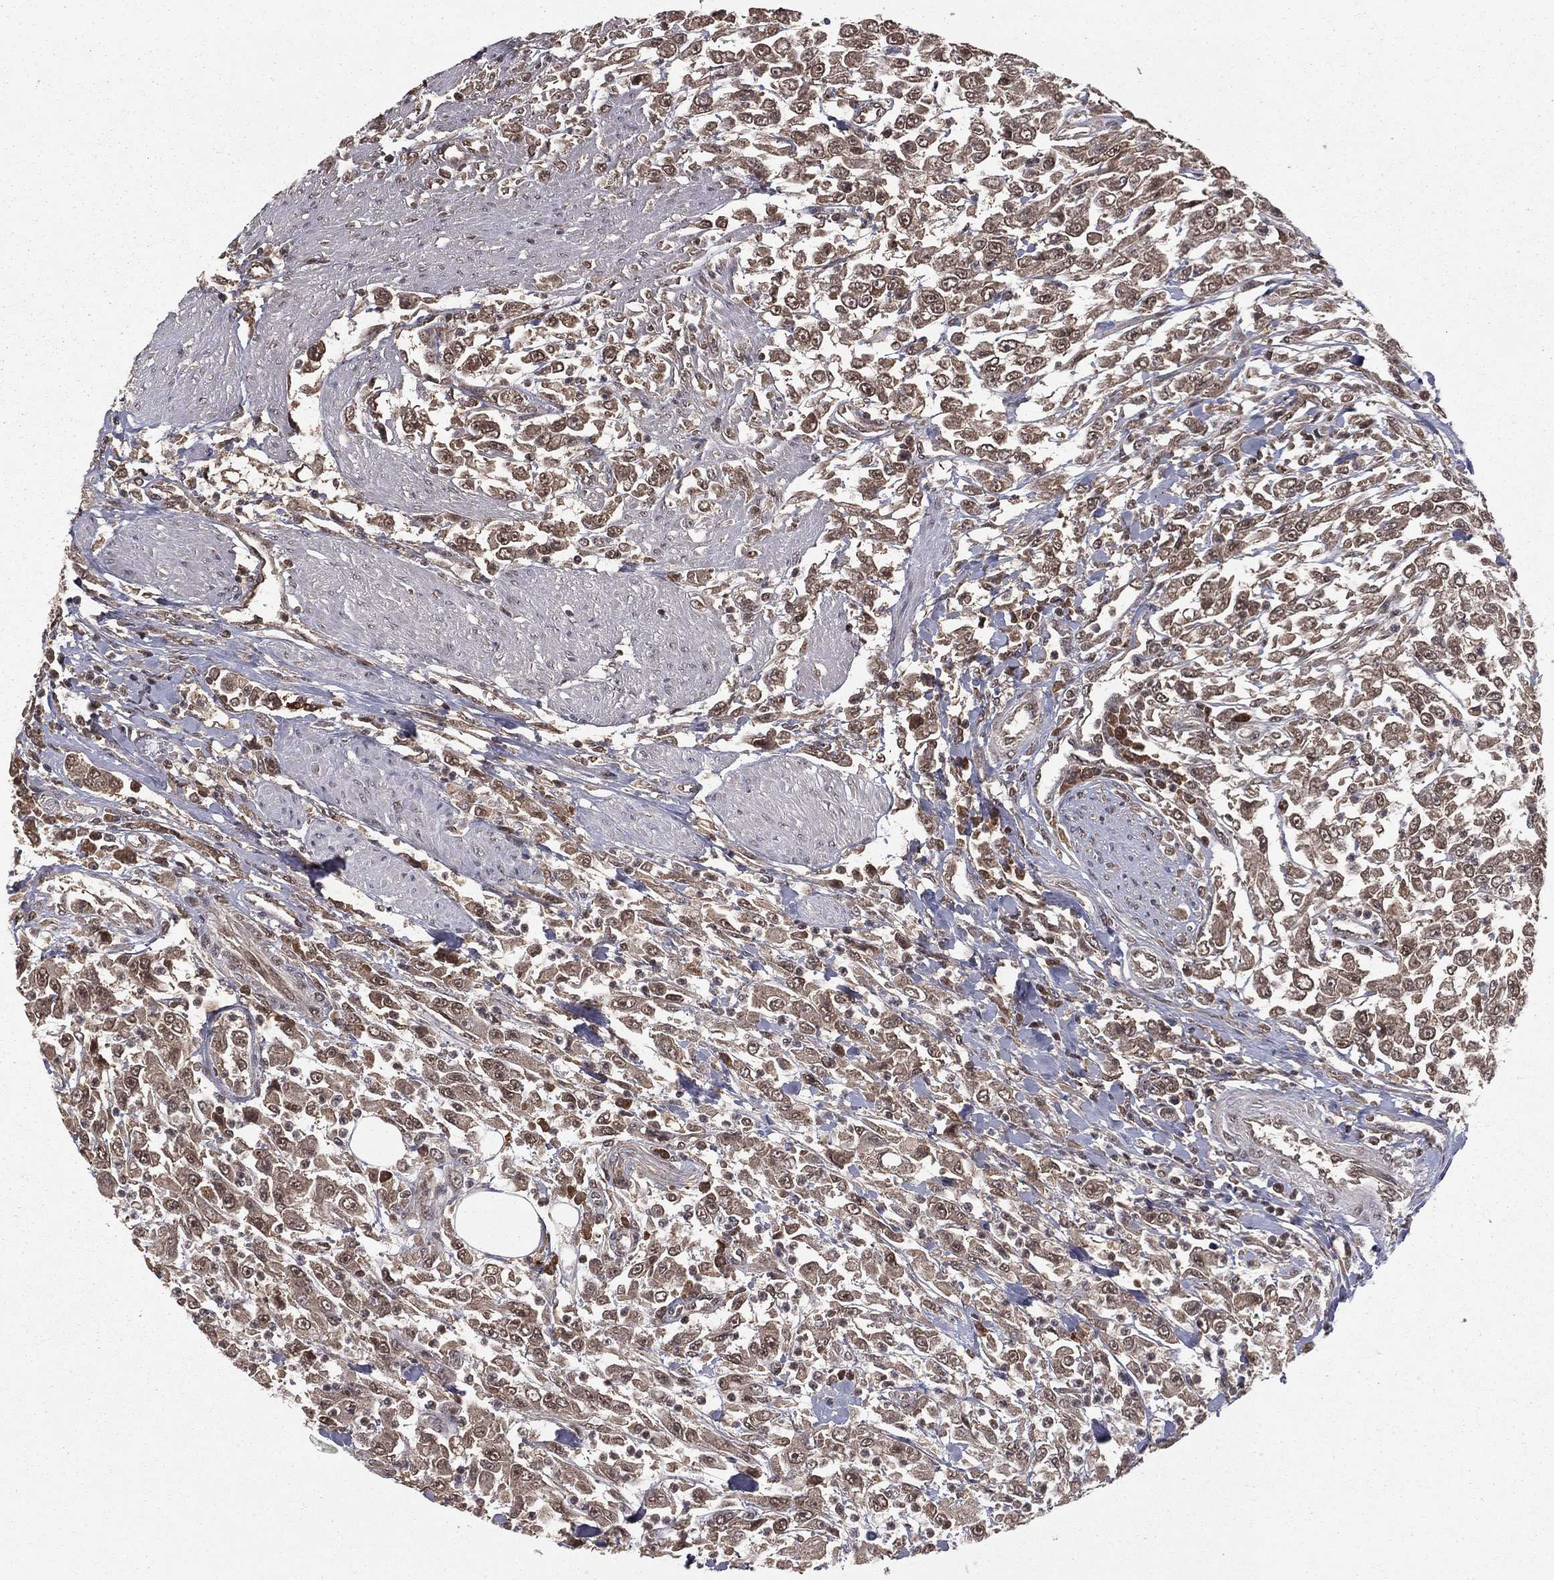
{"staining": {"intensity": "weak", "quantity": "25%-75%", "location": "cytoplasmic/membranous"}, "tissue": "urothelial cancer", "cell_type": "Tumor cells", "image_type": "cancer", "snomed": [{"axis": "morphology", "description": "Urothelial carcinoma, High grade"}, {"axis": "topography", "description": "Urinary bladder"}], "caption": "Human urothelial carcinoma (high-grade) stained for a protein (brown) shows weak cytoplasmic/membranous positive staining in approximately 25%-75% of tumor cells.", "gene": "ZDHHC15", "patient": {"sex": "male", "age": 46}}